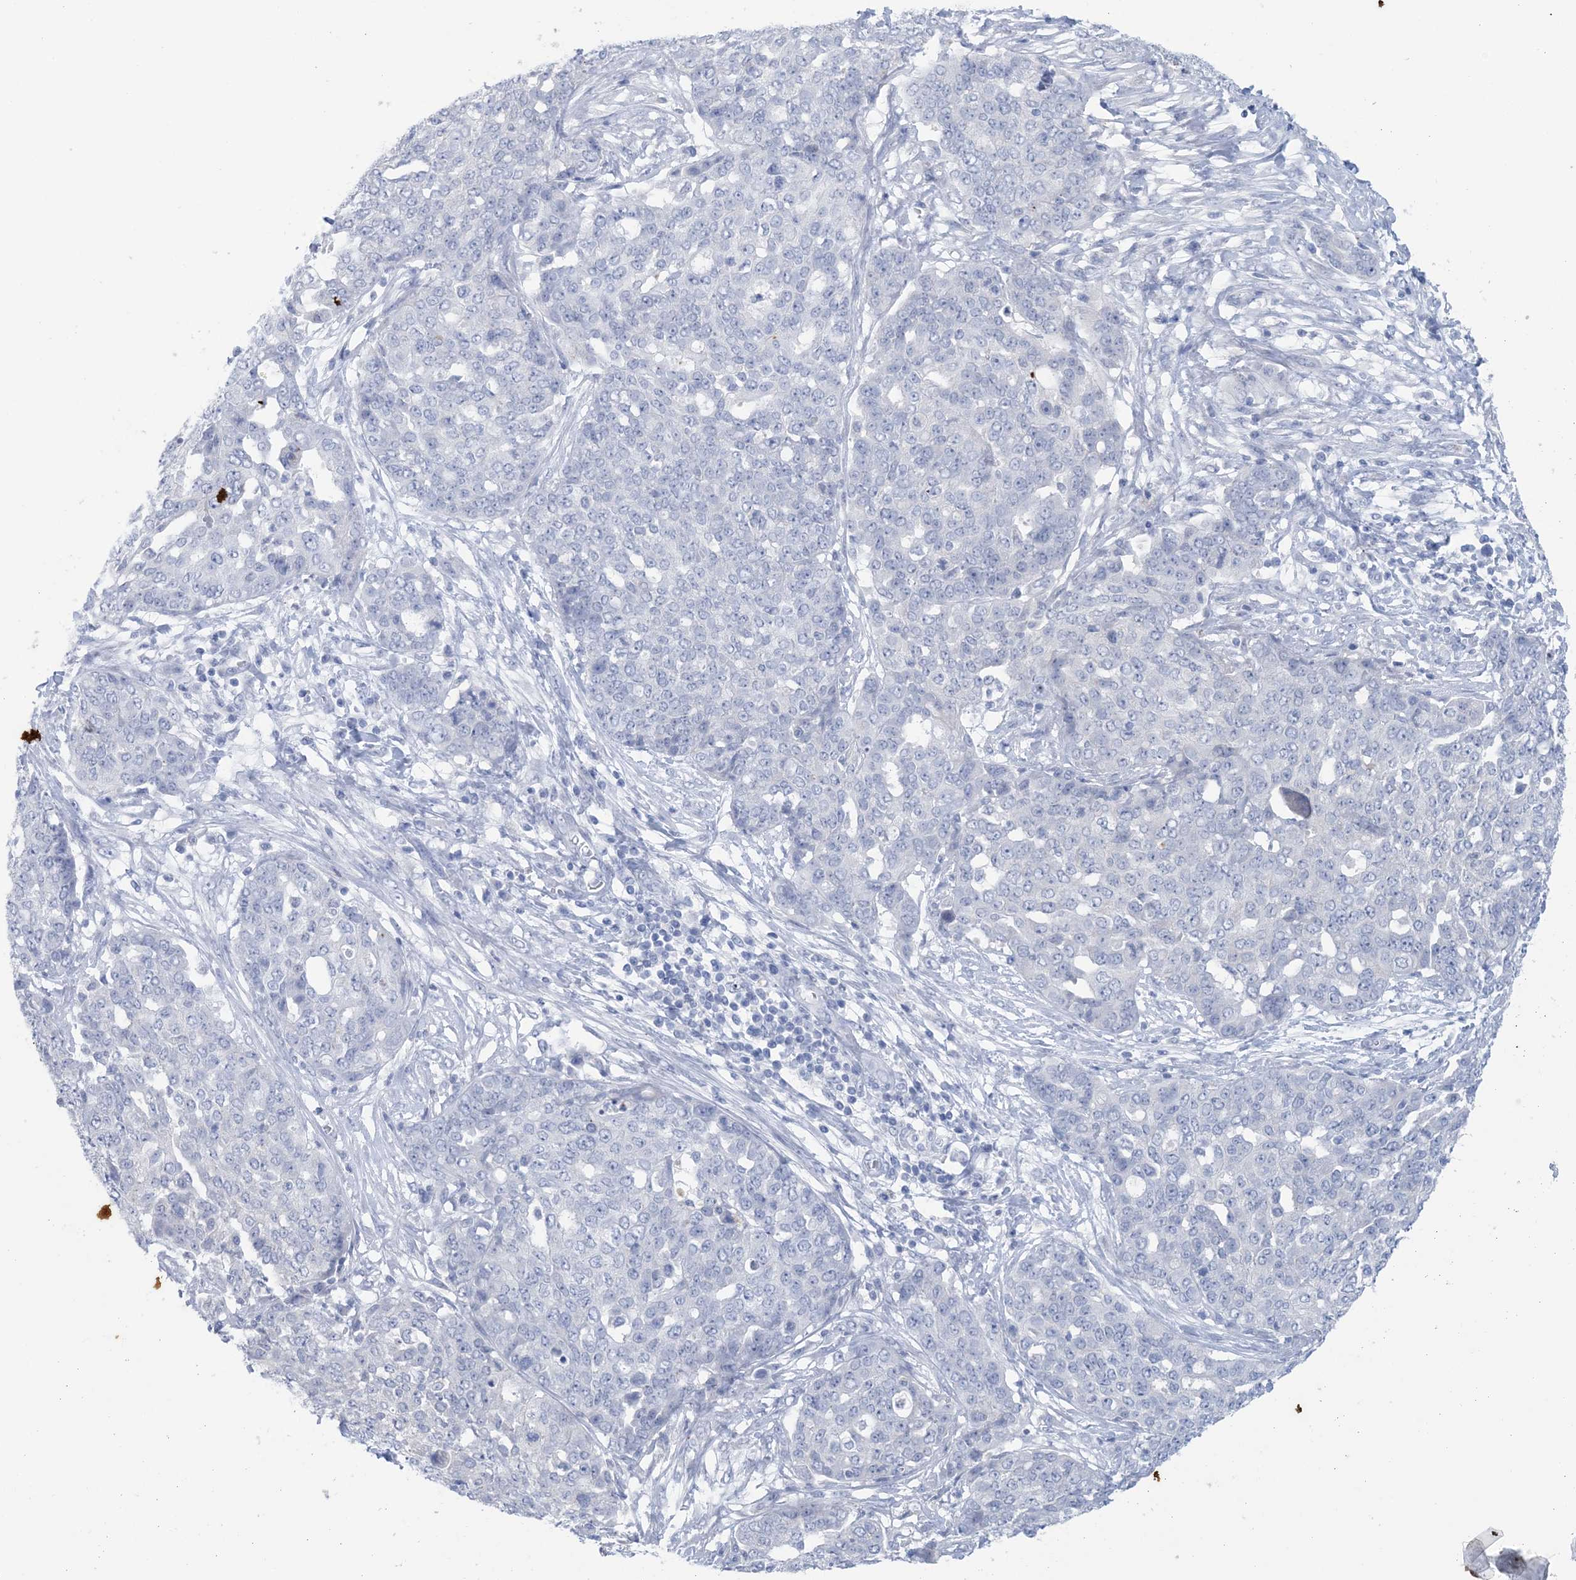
{"staining": {"intensity": "negative", "quantity": "none", "location": "none"}, "tissue": "ovarian cancer", "cell_type": "Tumor cells", "image_type": "cancer", "snomed": [{"axis": "morphology", "description": "Cystadenocarcinoma, serous, NOS"}, {"axis": "topography", "description": "Soft tissue"}, {"axis": "topography", "description": "Ovary"}], "caption": "Ovarian cancer (serous cystadenocarcinoma) stained for a protein using immunohistochemistry exhibits no expression tumor cells.", "gene": "GABRG1", "patient": {"sex": "female", "age": 57}}